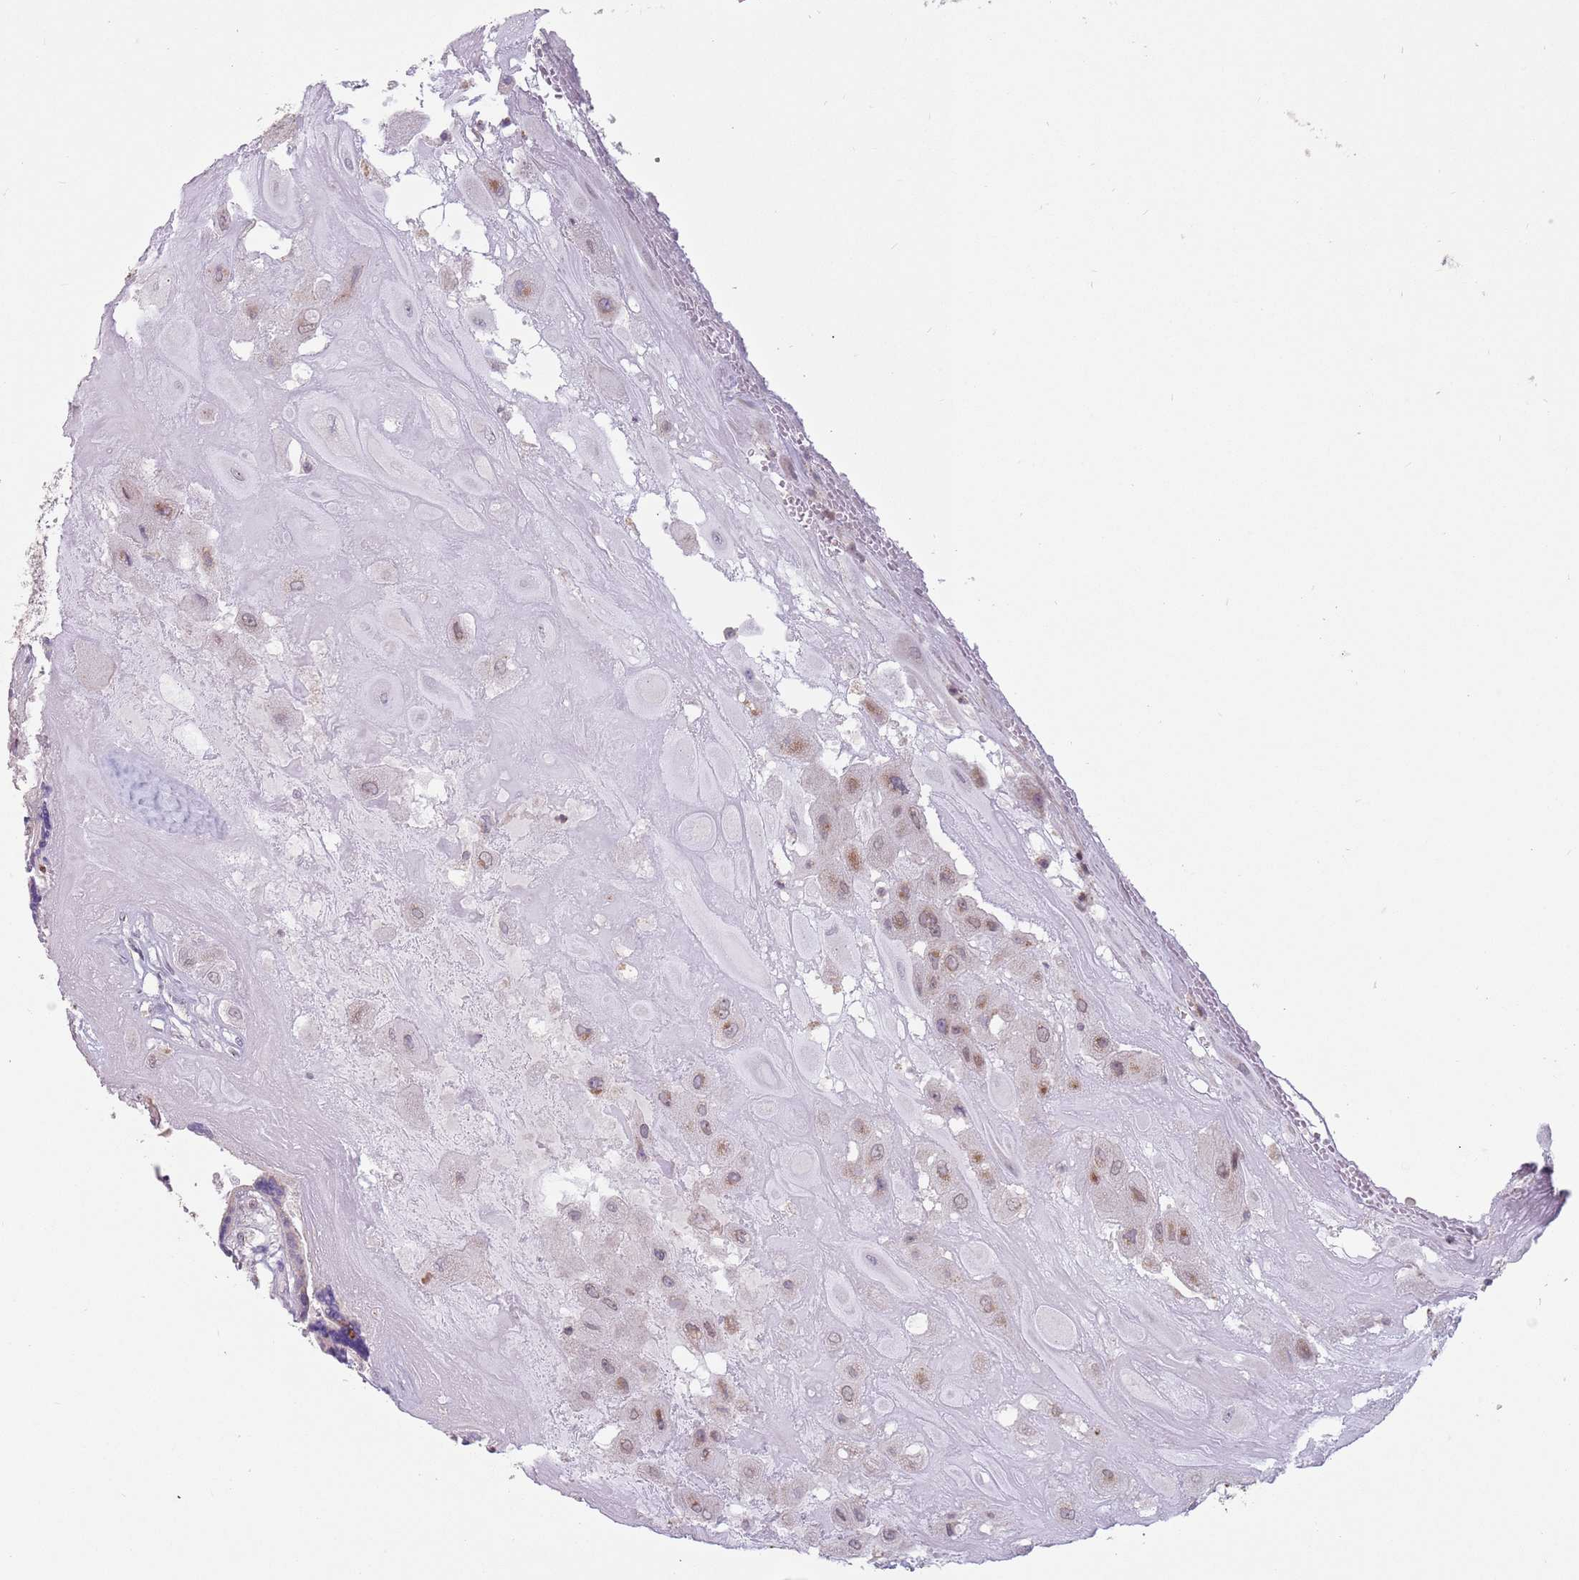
{"staining": {"intensity": "weak", "quantity": ">75%", "location": "cytoplasmic/membranous,nuclear"}, "tissue": "placenta", "cell_type": "Decidual cells", "image_type": "normal", "snomed": [{"axis": "morphology", "description": "Normal tissue, NOS"}, {"axis": "topography", "description": "Placenta"}], "caption": "Immunohistochemistry micrograph of unremarkable placenta: human placenta stained using immunohistochemistry (IHC) reveals low levels of weak protein expression localized specifically in the cytoplasmic/membranous,nuclear of decidual cells, appearing as a cytoplasmic/membranous,nuclear brown color.", "gene": "ZNF574", "patient": {"sex": "female", "age": 32}}